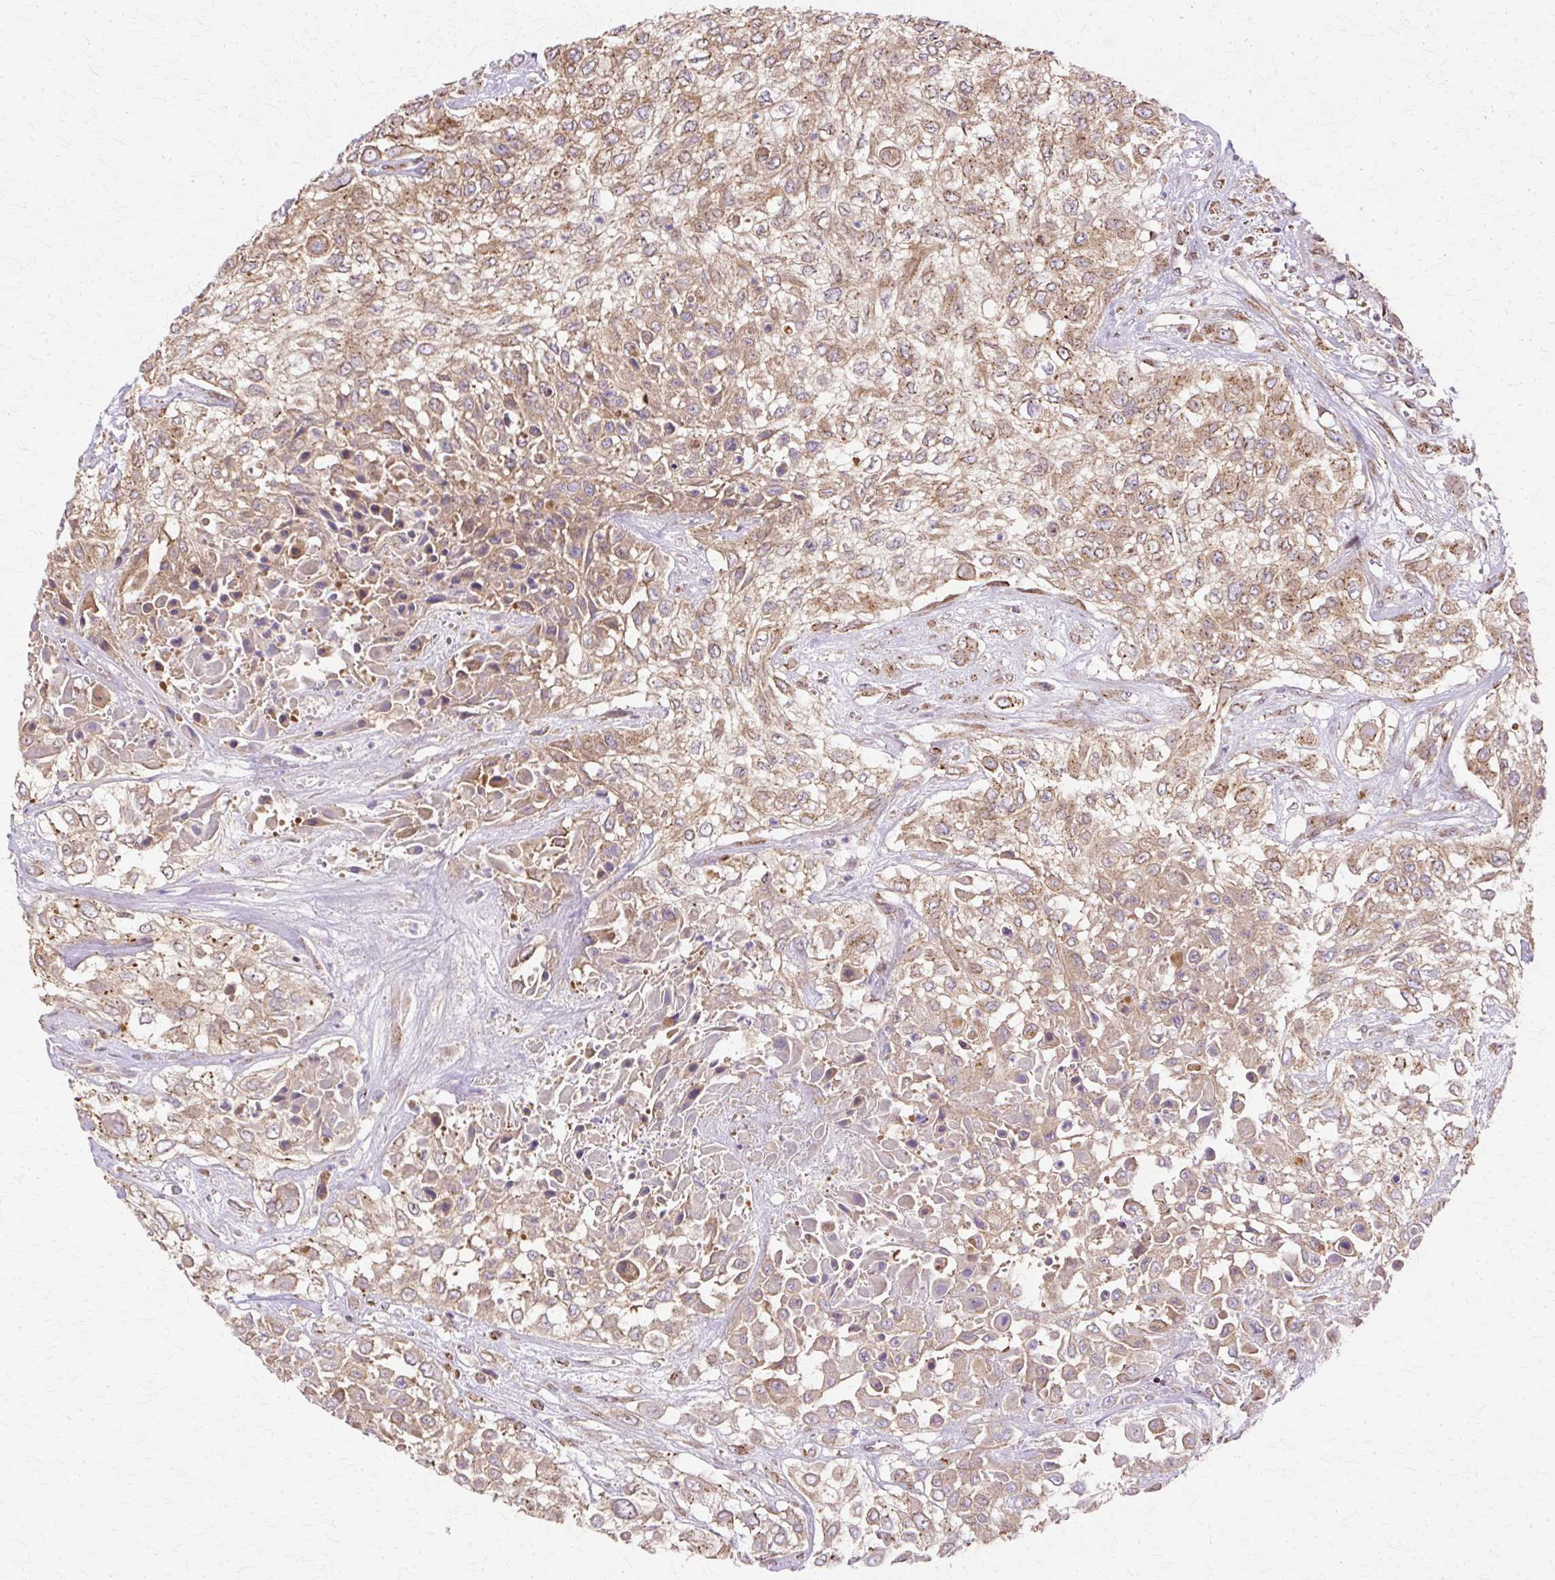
{"staining": {"intensity": "moderate", "quantity": ">75%", "location": "cytoplasmic/membranous"}, "tissue": "urothelial cancer", "cell_type": "Tumor cells", "image_type": "cancer", "snomed": [{"axis": "morphology", "description": "Urothelial carcinoma, High grade"}, {"axis": "topography", "description": "Urinary bladder"}], "caption": "Tumor cells show medium levels of moderate cytoplasmic/membranous positivity in approximately >75% of cells in human urothelial cancer.", "gene": "COPB1", "patient": {"sex": "male", "age": 57}}